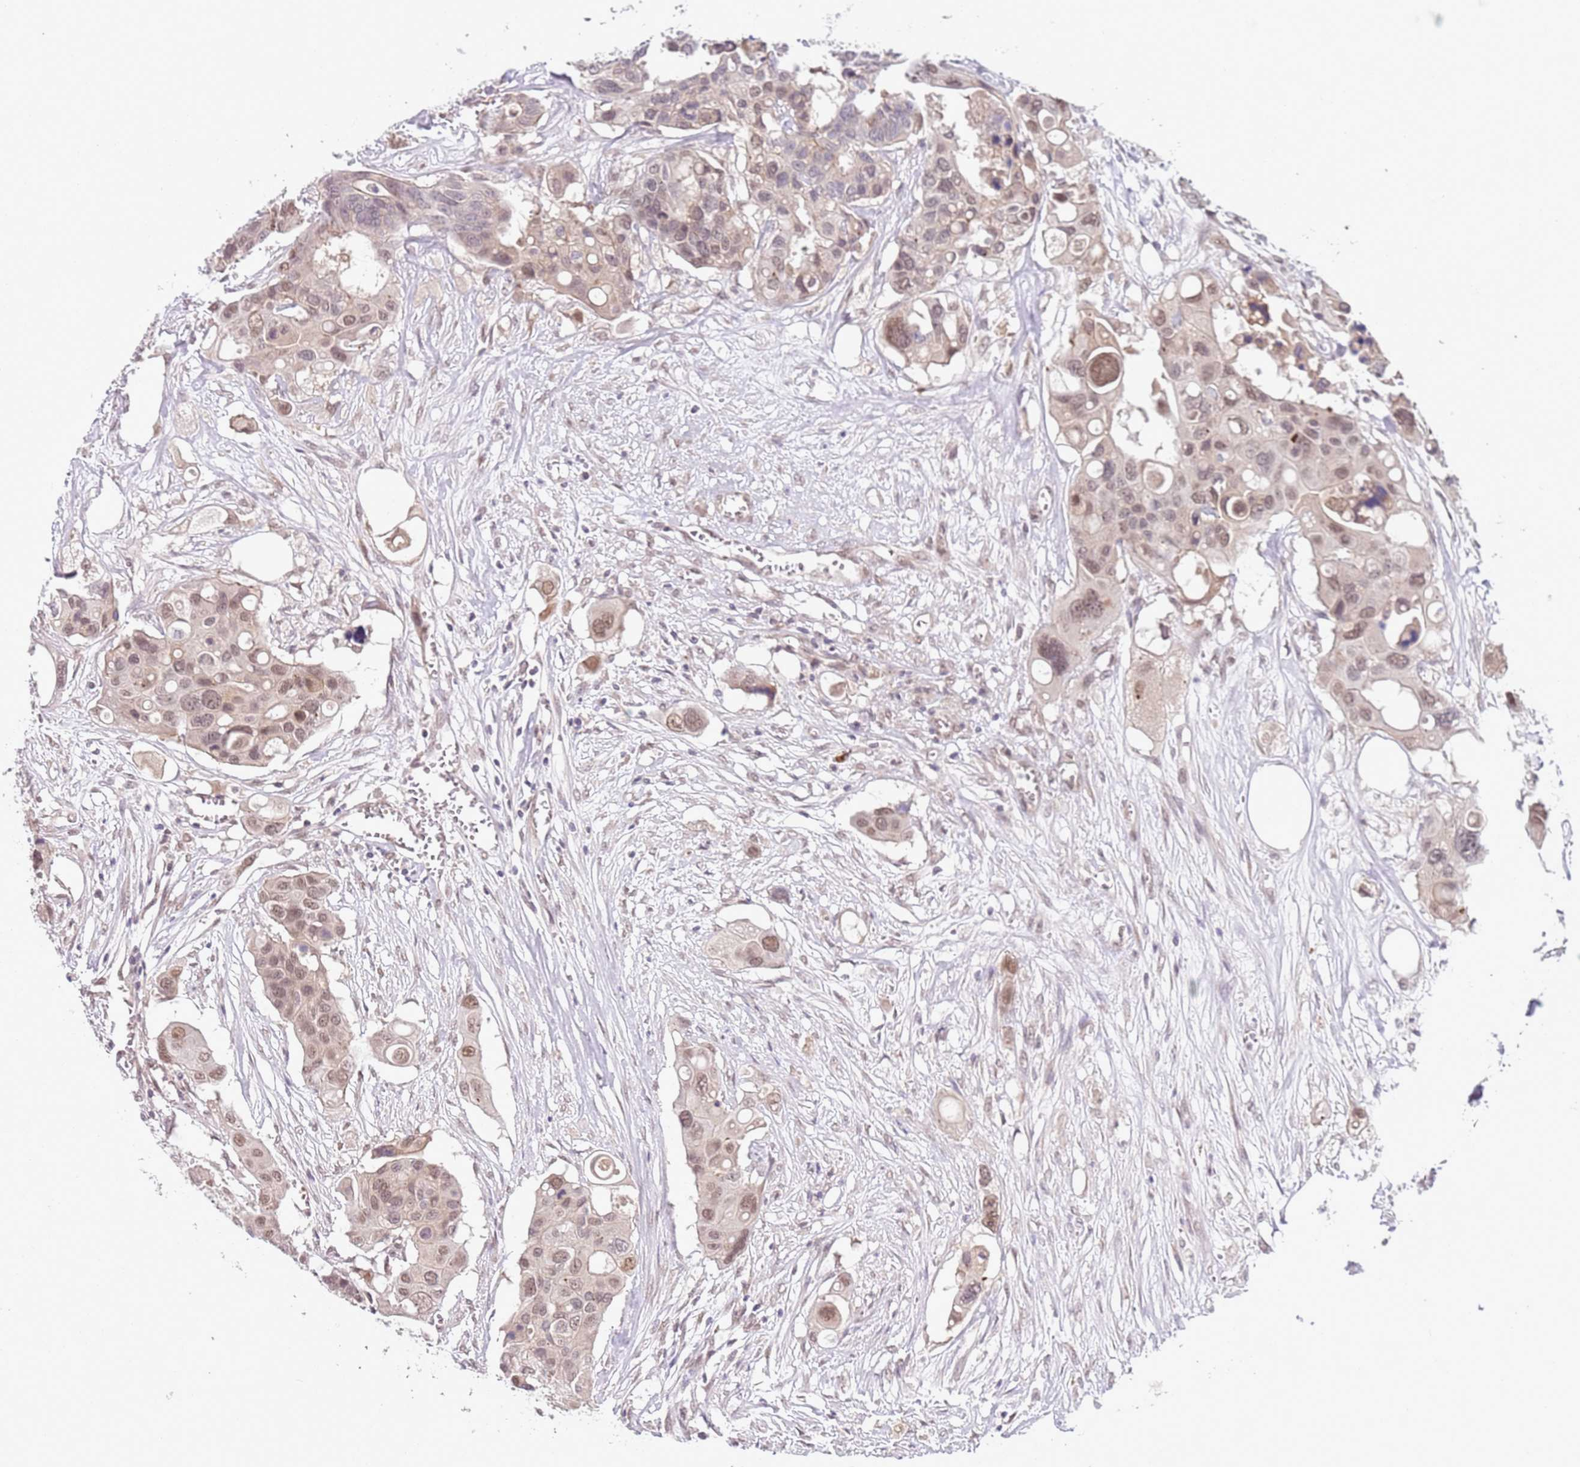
{"staining": {"intensity": "moderate", "quantity": ">75%", "location": "nuclear"}, "tissue": "colorectal cancer", "cell_type": "Tumor cells", "image_type": "cancer", "snomed": [{"axis": "morphology", "description": "Adenocarcinoma, NOS"}, {"axis": "topography", "description": "Colon"}], "caption": "Immunohistochemistry of colorectal adenocarcinoma reveals medium levels of moderate nuclear expression in about >75% of tumor cells. The protein of interest is shown in brown color, while the nuclei are stained blue.", "gene": "TM2D1", "patient": {"sex": "male", "age": 77}}